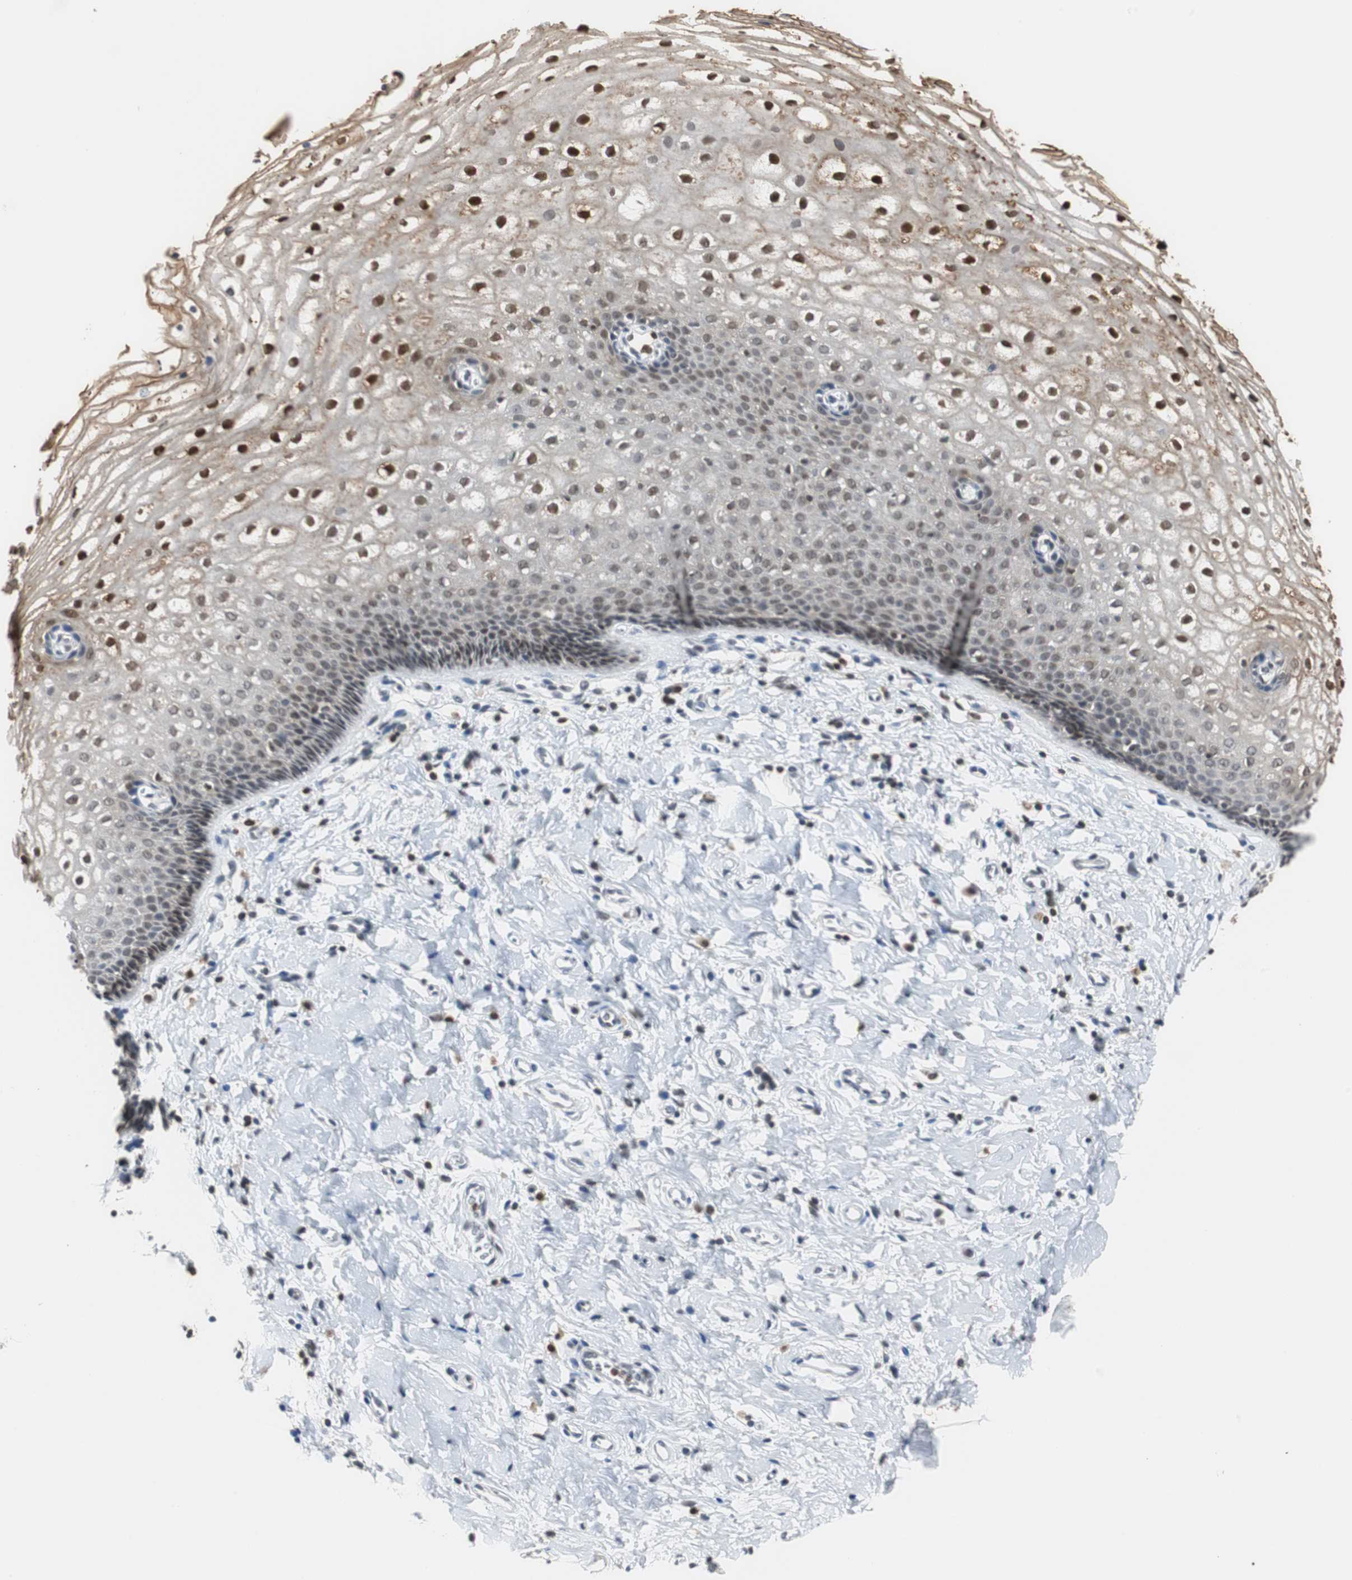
{"staining": {"intensity": "strong", "quantity": "25%-75%", "location": "cytoplasmic/membranous,nuclear"}, "tissue": "vagina", "cell_type": "Squamous epithelial cells", "image_type": "normal", "snomed": [{"axis": "morphology", "description": "Normal tissue, NOS"}, {"axis": "topography", "description": "Soft tissue"}, {"axis": "topography", "description": "Vagina"}], "caption": "Unremarkable vagina shows strong cytoplasmic/membranous,nuclear staining in approximately 25%-75% of squamous epithelial cells, visualized by immunohistochemistry.", "gene": "SIRT1", "patient": {"sex": "female", "age": 61}}